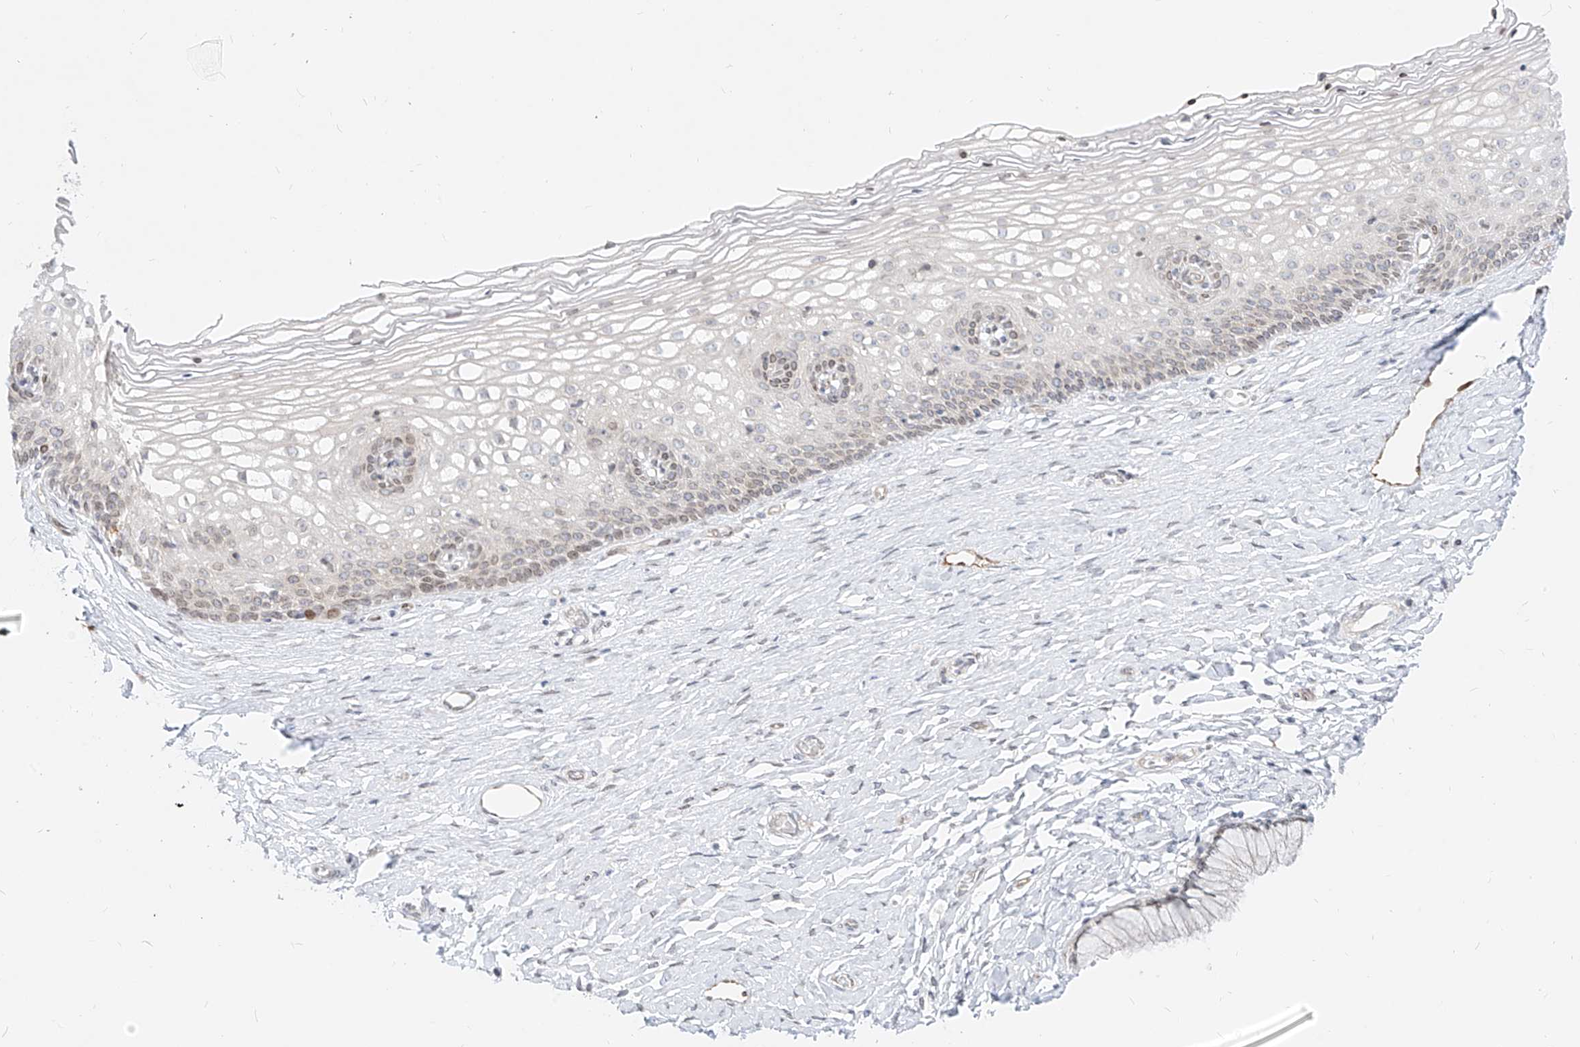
{"staining": {"intensity": "weak", "quantity": "<25%", "location": "nuclear"}, "tissue": "cervix", "cell_type": "Glandular cells", "image_type": "normal", "snomed": [{"axis": "morphology", "description": "Normal tissue, NOS"}, {"axis": "topography", "description": "Cervix"}], "caption": "Immunohistochemistry photomicrograph of unremarkable cervix: human cervix stained with DAB reveals no significant protein positivity in glandular cells.", "gene": "NHSL1", "patient": {"sex": "female", "age": 33}}